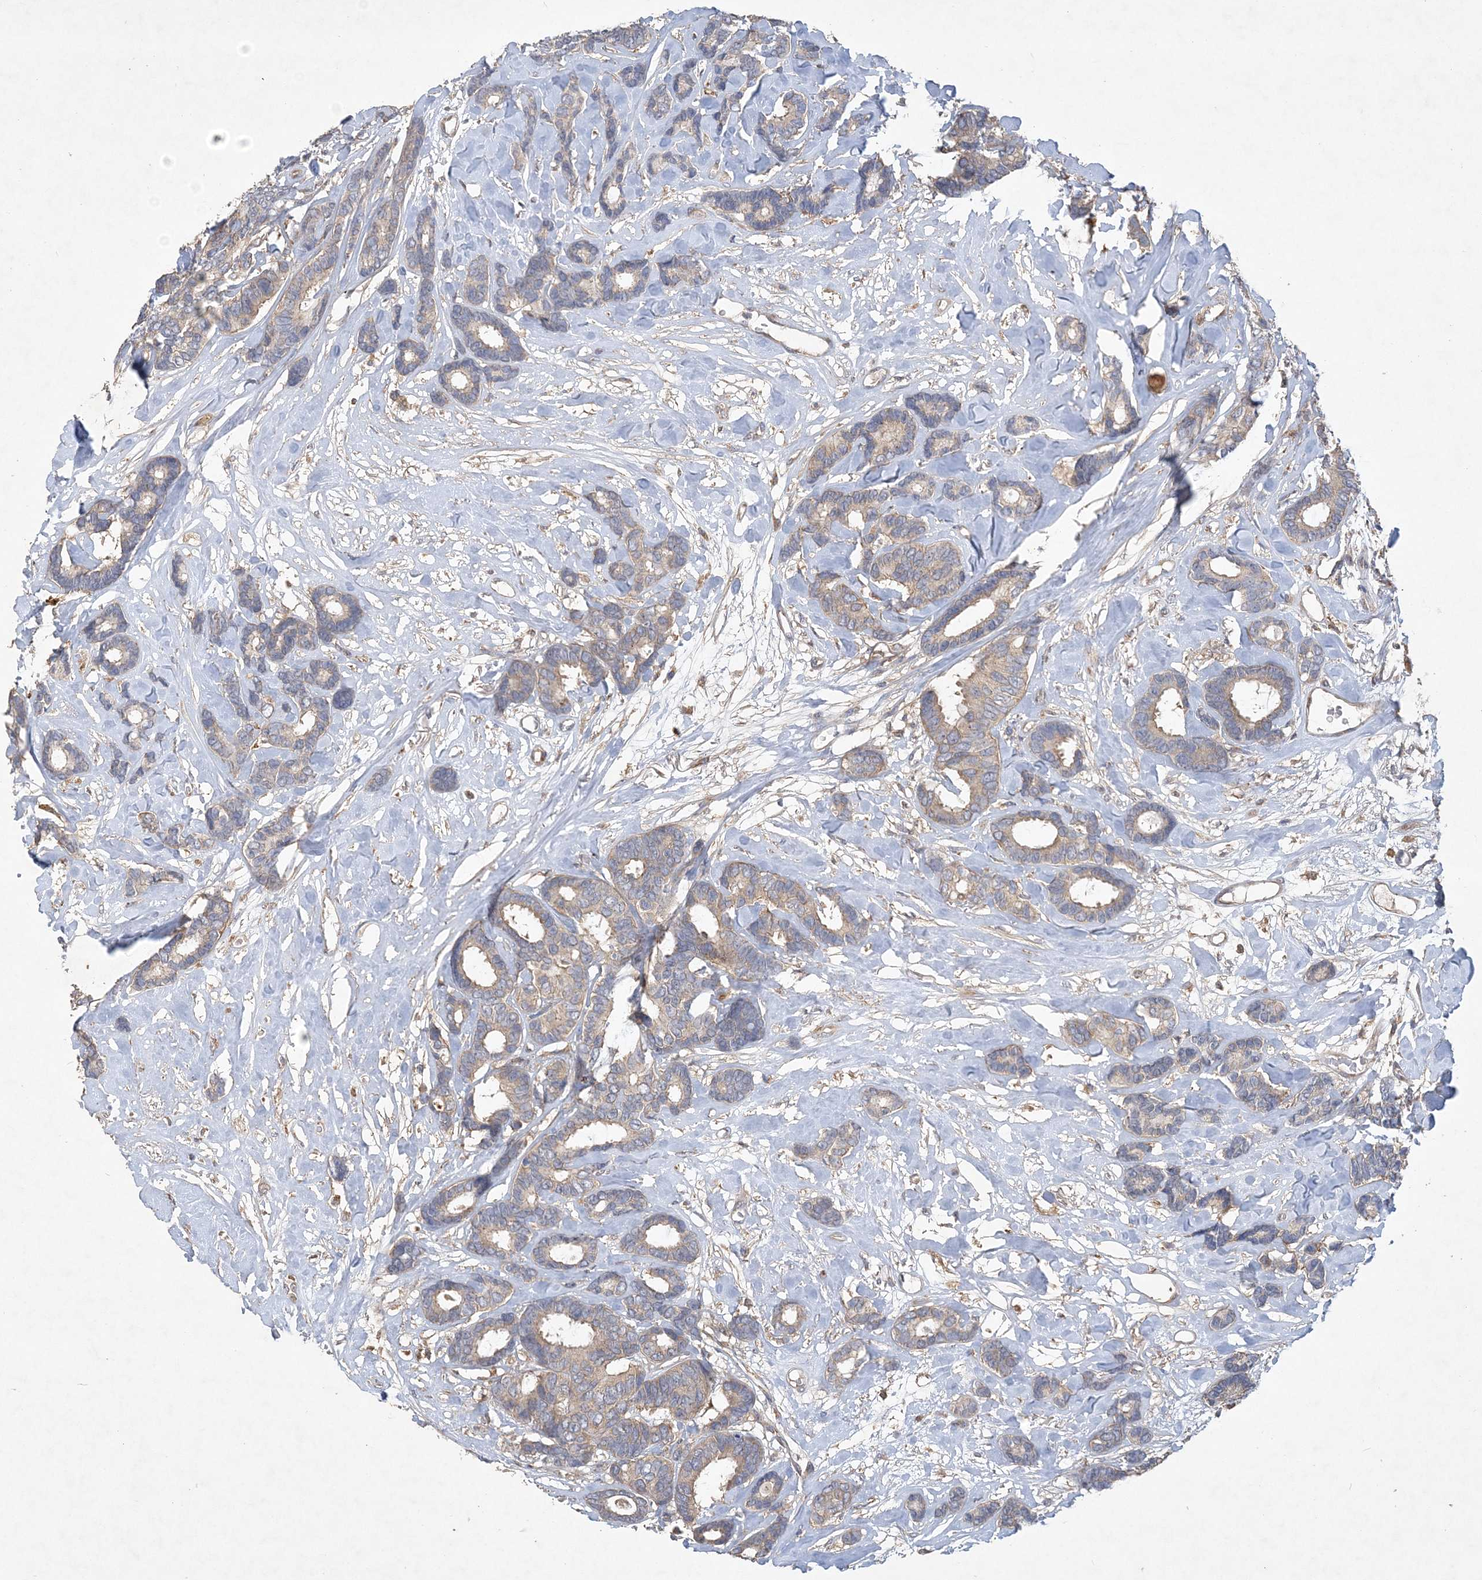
{"staining": {"intensity": "weak", "quantity": "<25%", "location": "cytoplasmic/membranous"}, "tissue": "breast cancer", "cell_type": "Tumor cells", "image_type": "cancer", "snomed": [{"axis": "morphology", "description": "Duct carcinoma"}, {"axis": "topography", "description": "Breast"}], "caption": "DAB immunohistochemical staining of human infiltrating ductal carcinoma (breast) demonstrates no significant staining in tumor cells.", "gene": "FEZ2", "patient": {"sex": "female", "age": 87}}